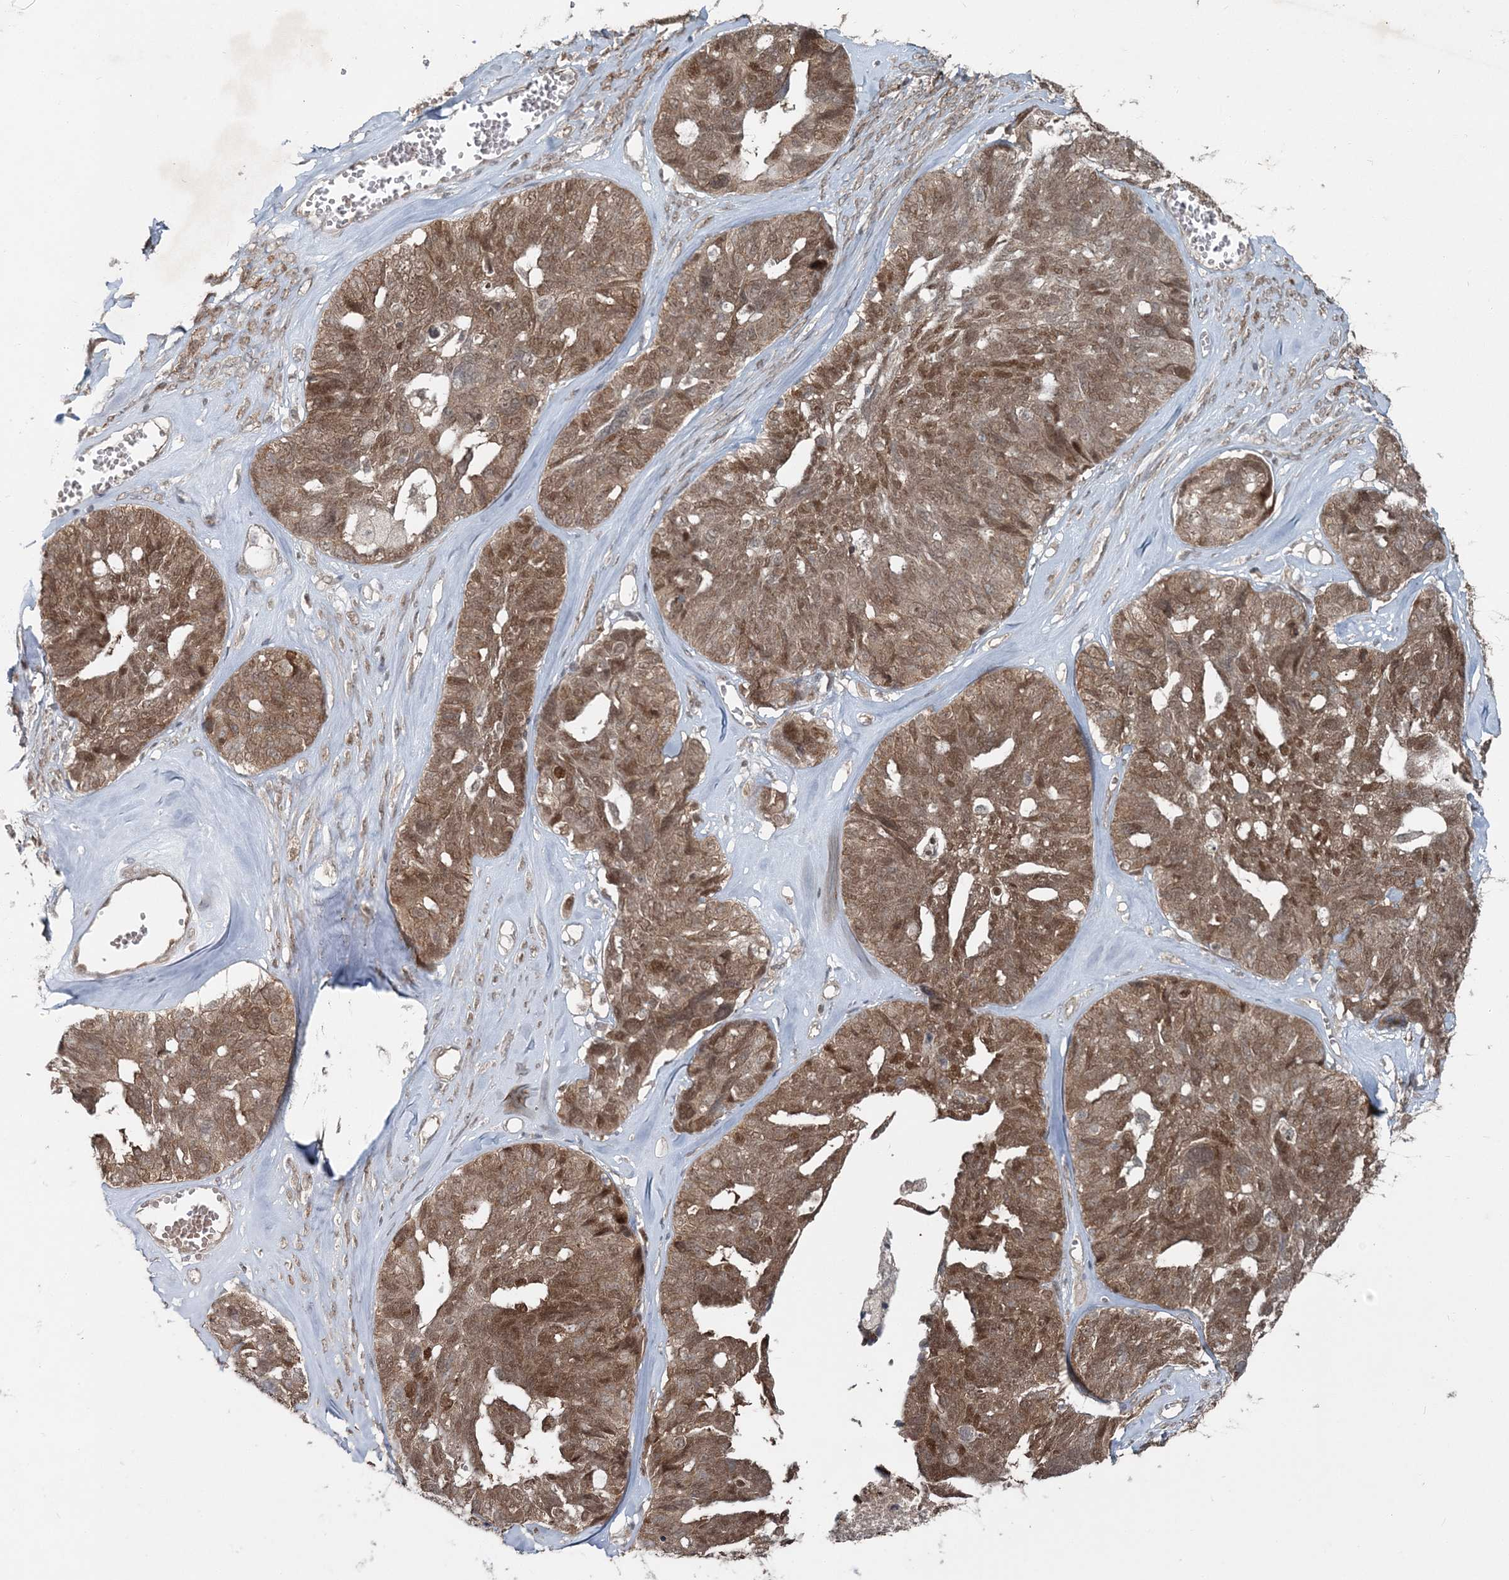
{"staining": {"intensity": "moderate", "quantity": ">75%", "location": "cytoplasmic/membranous,nuclear"}, "tissue": "ovarian cancer", "cell_type": "Tumor cells", "image_type": "cancer", "snomed": [{"axis": "morphology", "description": "Cystadenocarcinoma, serous, NOS"}, {"axis": "topography", "description": "Ovary"}], "caption": "Ovarian cancer (serous cystadenocarcinoma) stained with a protein marker exhibits moderate staining in tumor cells.", "gene": "FBXL17", "patient": {"sex": "female", "age": 79}}